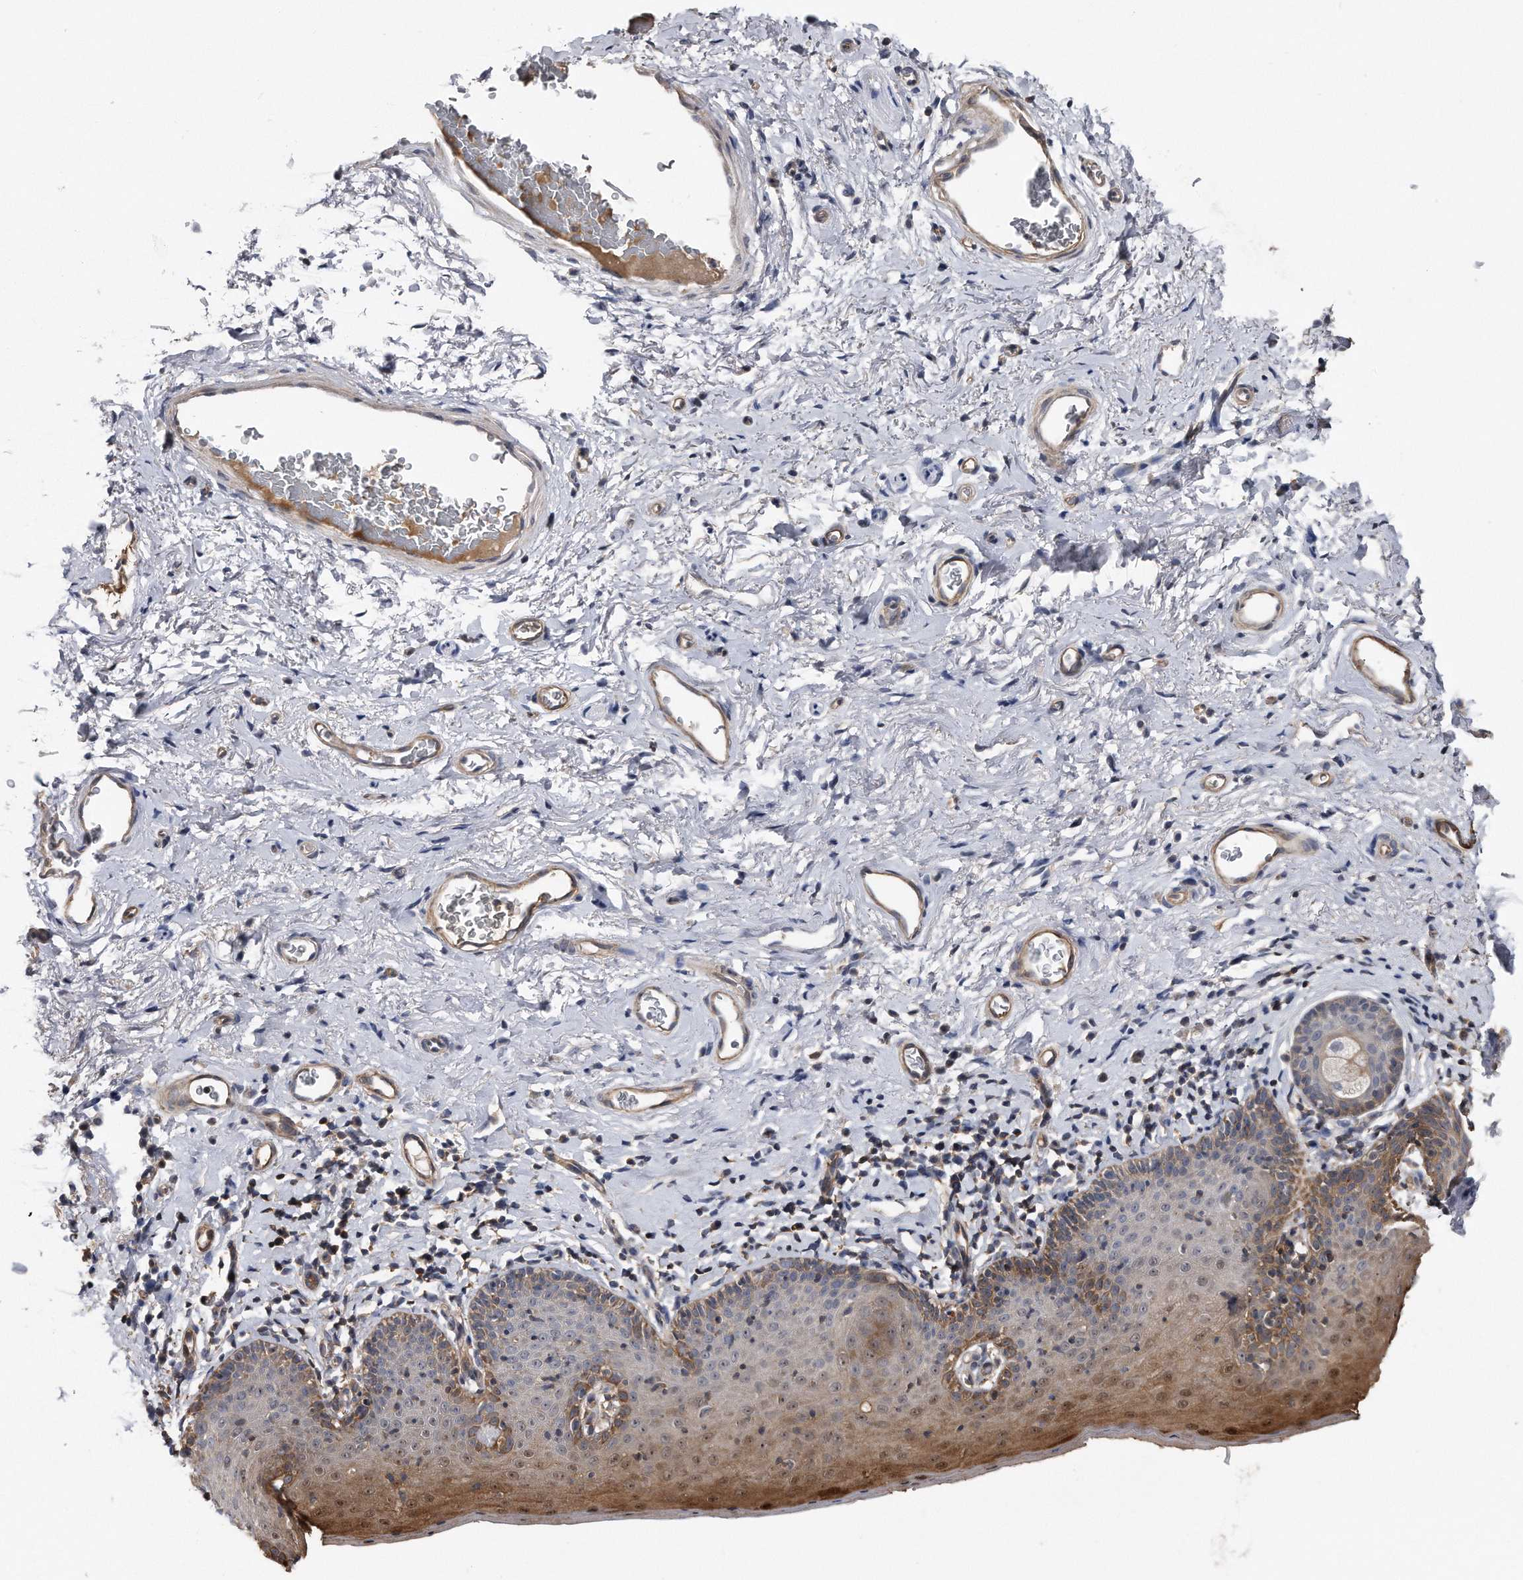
{"staining": {"intensity": "moderate", "quantity": "25%-75%", "location": "cytoplasmic/membranous,nuclear"}, "tissue": "skin", "cell_type": "Epidermal cells", "image_type": "normal", "snomed": [{"axis": "morphology", "description": "Normal tissue, NOS"}, {"axis": "topography", "description": "Vulva"}], "caption": "A high-resolution histopathology image shows immunohistochemistry staining of normal skin, which displays moderate cytoplasmic/membranous,nuclear expression in about 25%-75% of epidermal cells.", "gene": "KCND3", "patient": {"sex": "female", "age": 66}}